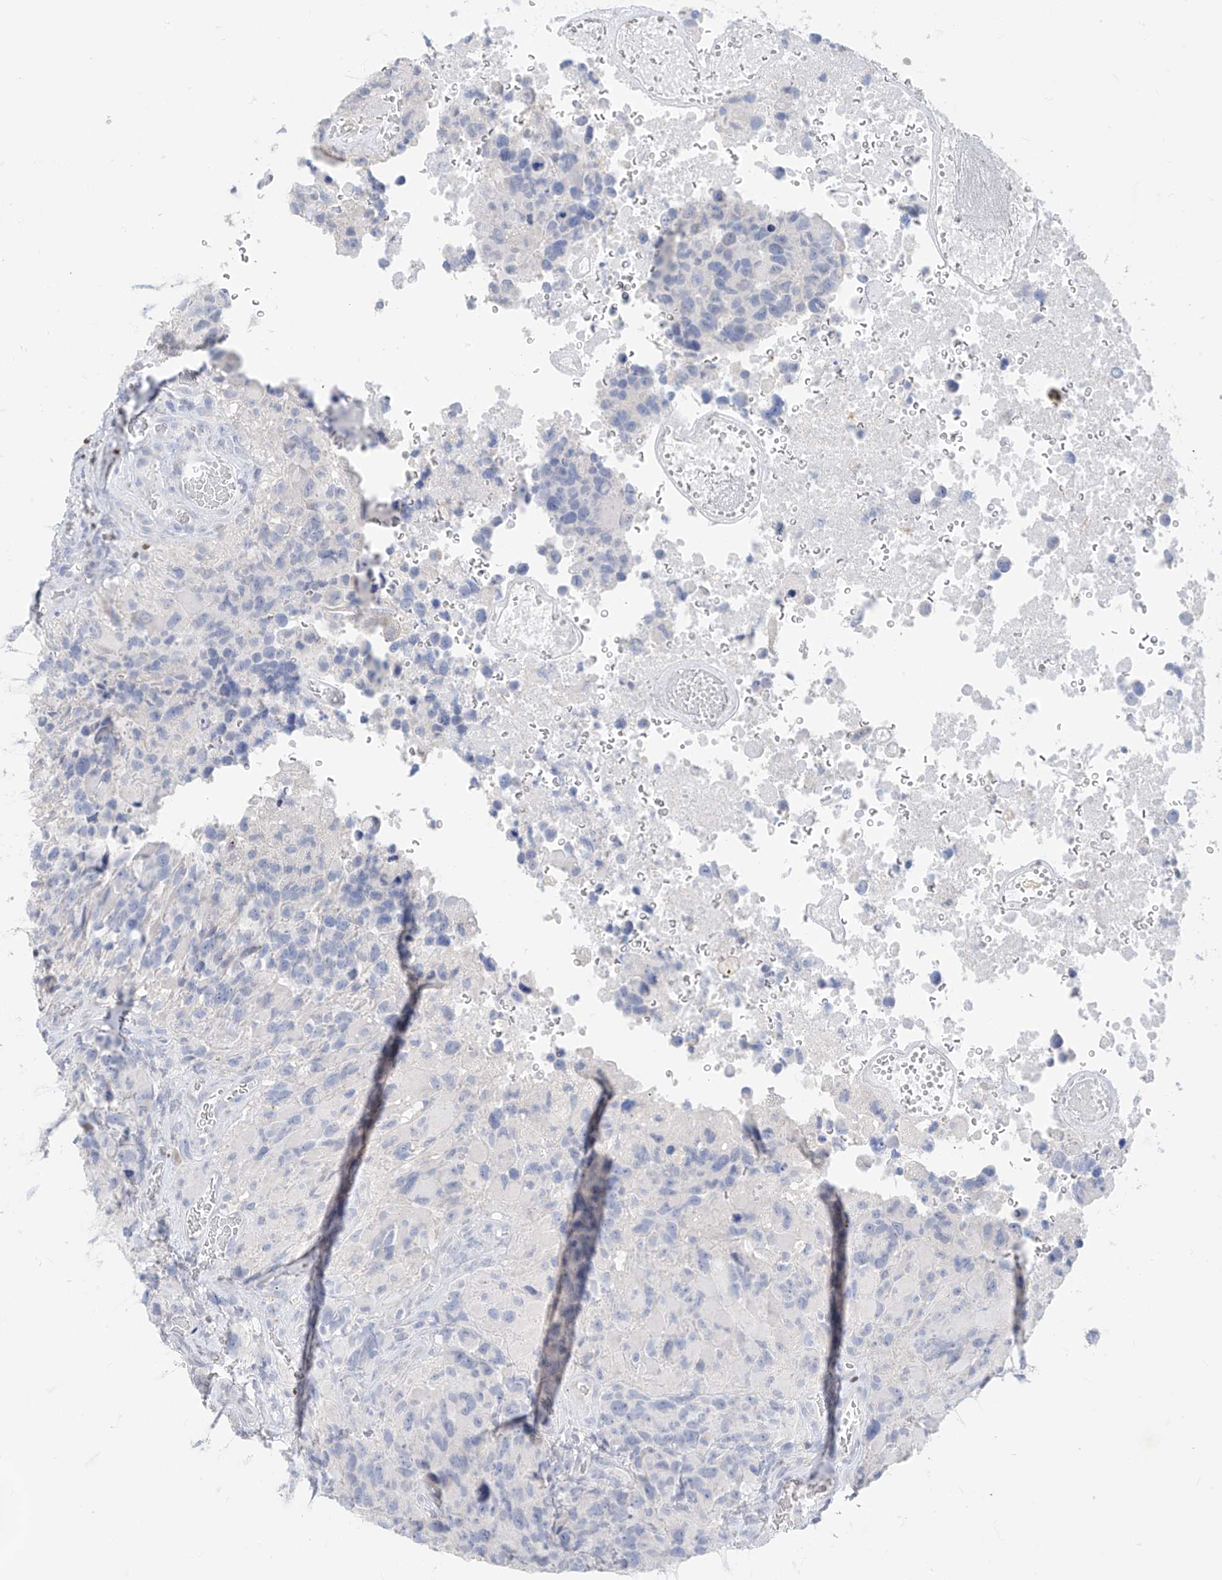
{"staining": {"intensity": "negative", "quantity": "none", "location": "none"}, "tissue": "glioma", "cell_type": "Tumor cells", "image_type": "cancer", "snomed": [{"axis": "morphology", "description": "Glioma, malignant, High grade"}, {"axis": "topography", "description": "Brain"}], "caption": "Immunohistochemistry histopathology image of neoplastic tissue: malignant glioma (high-grade) stained with DAB shows no significant protein staining in tumor cells.", "gene": "TBX21", "patient": {"sex": "male", "age": 69}}